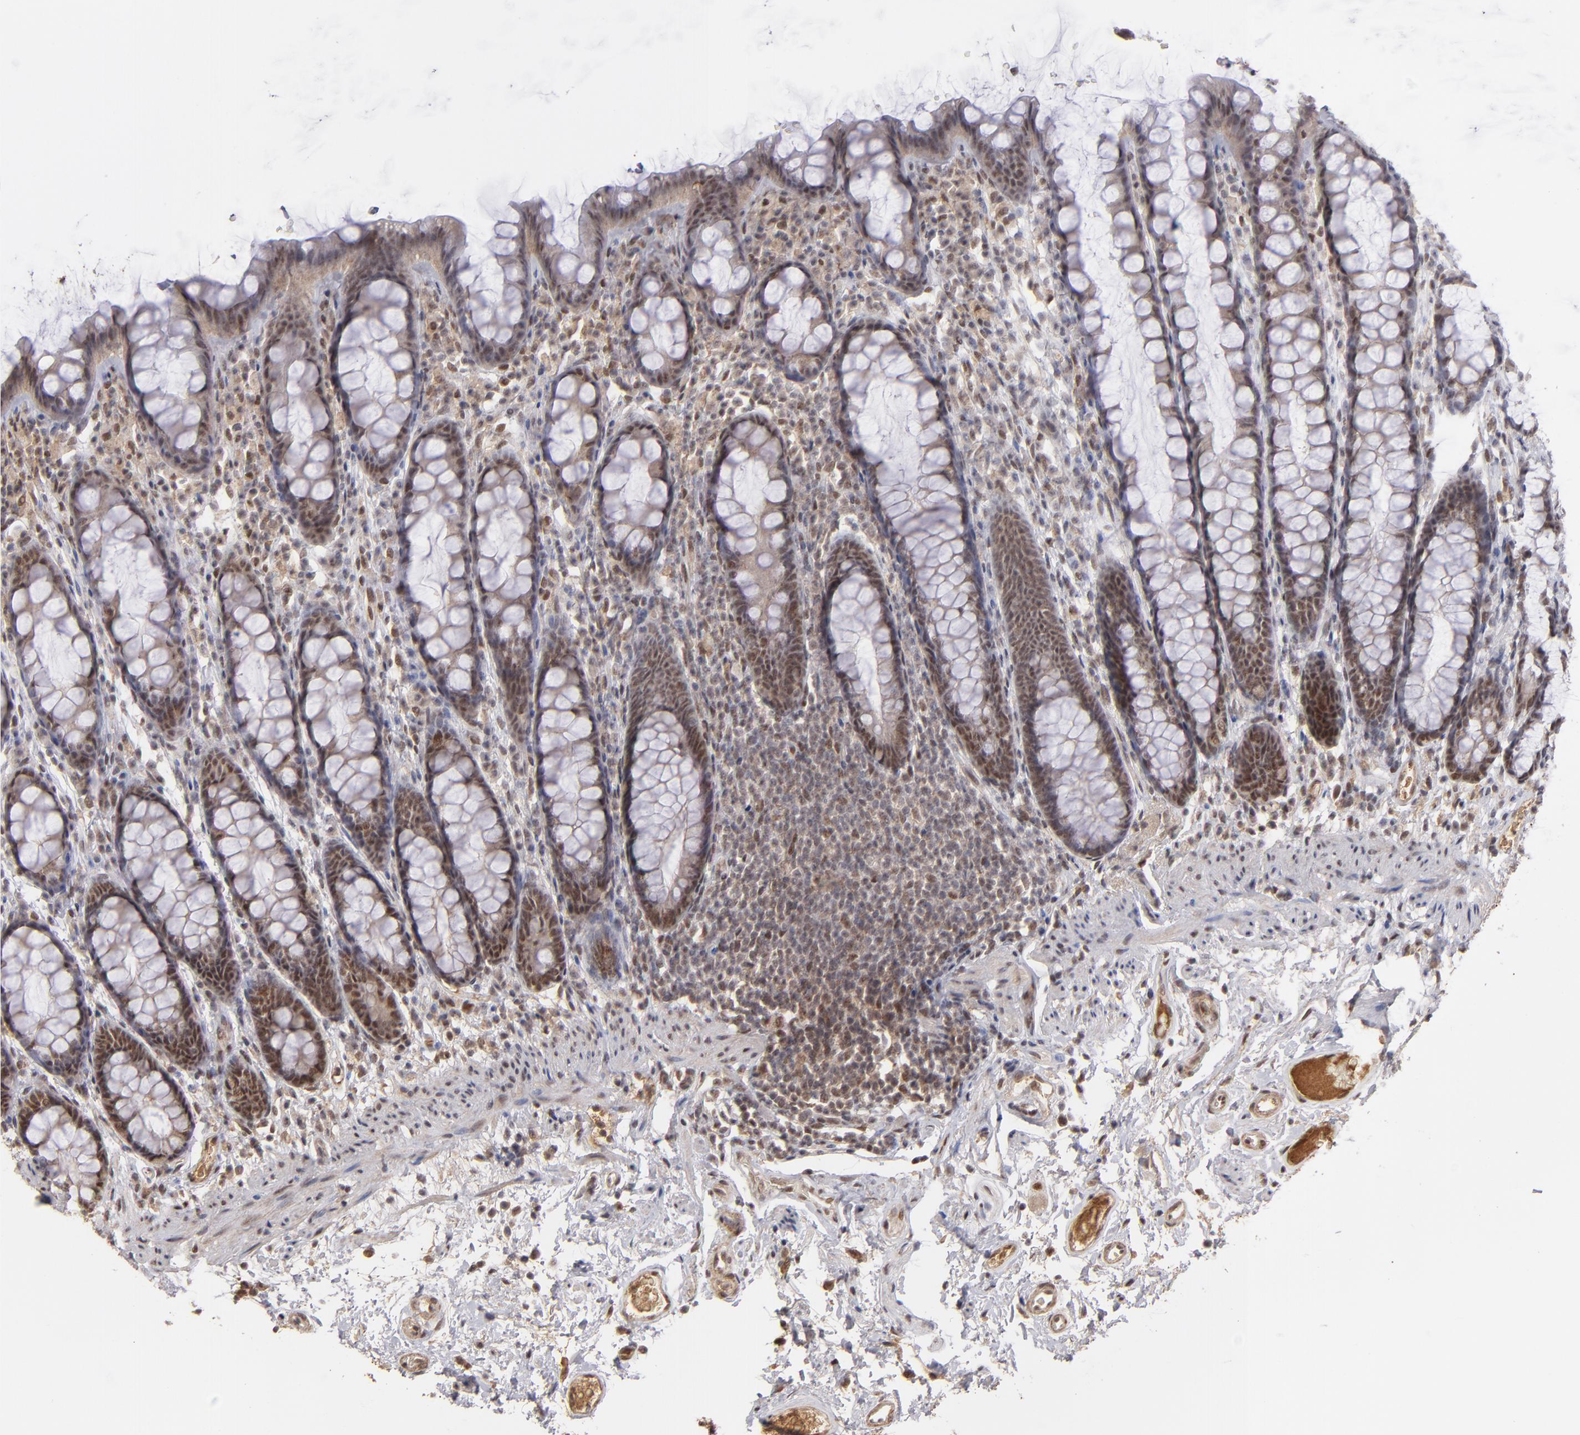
{"staining": {"intensity": "moderate", "quantity": ">75%", "location": "nuclear"}, "tissue": "rectum", "cell_type": "Glandular cells", "image_type": "normal", "snomed": [{"axis": "morphology", "description": "Normal tissue, NOS"}, {"axis": "topography", "description": "Rectum"}], "caption": "Protein expression analysis of unremarkable human rectum reveals moderate nuclear expression in approximately >75% of glandular cells.", "gene": "ZNF234", "patient": {"sex": "male", "age": 92}}